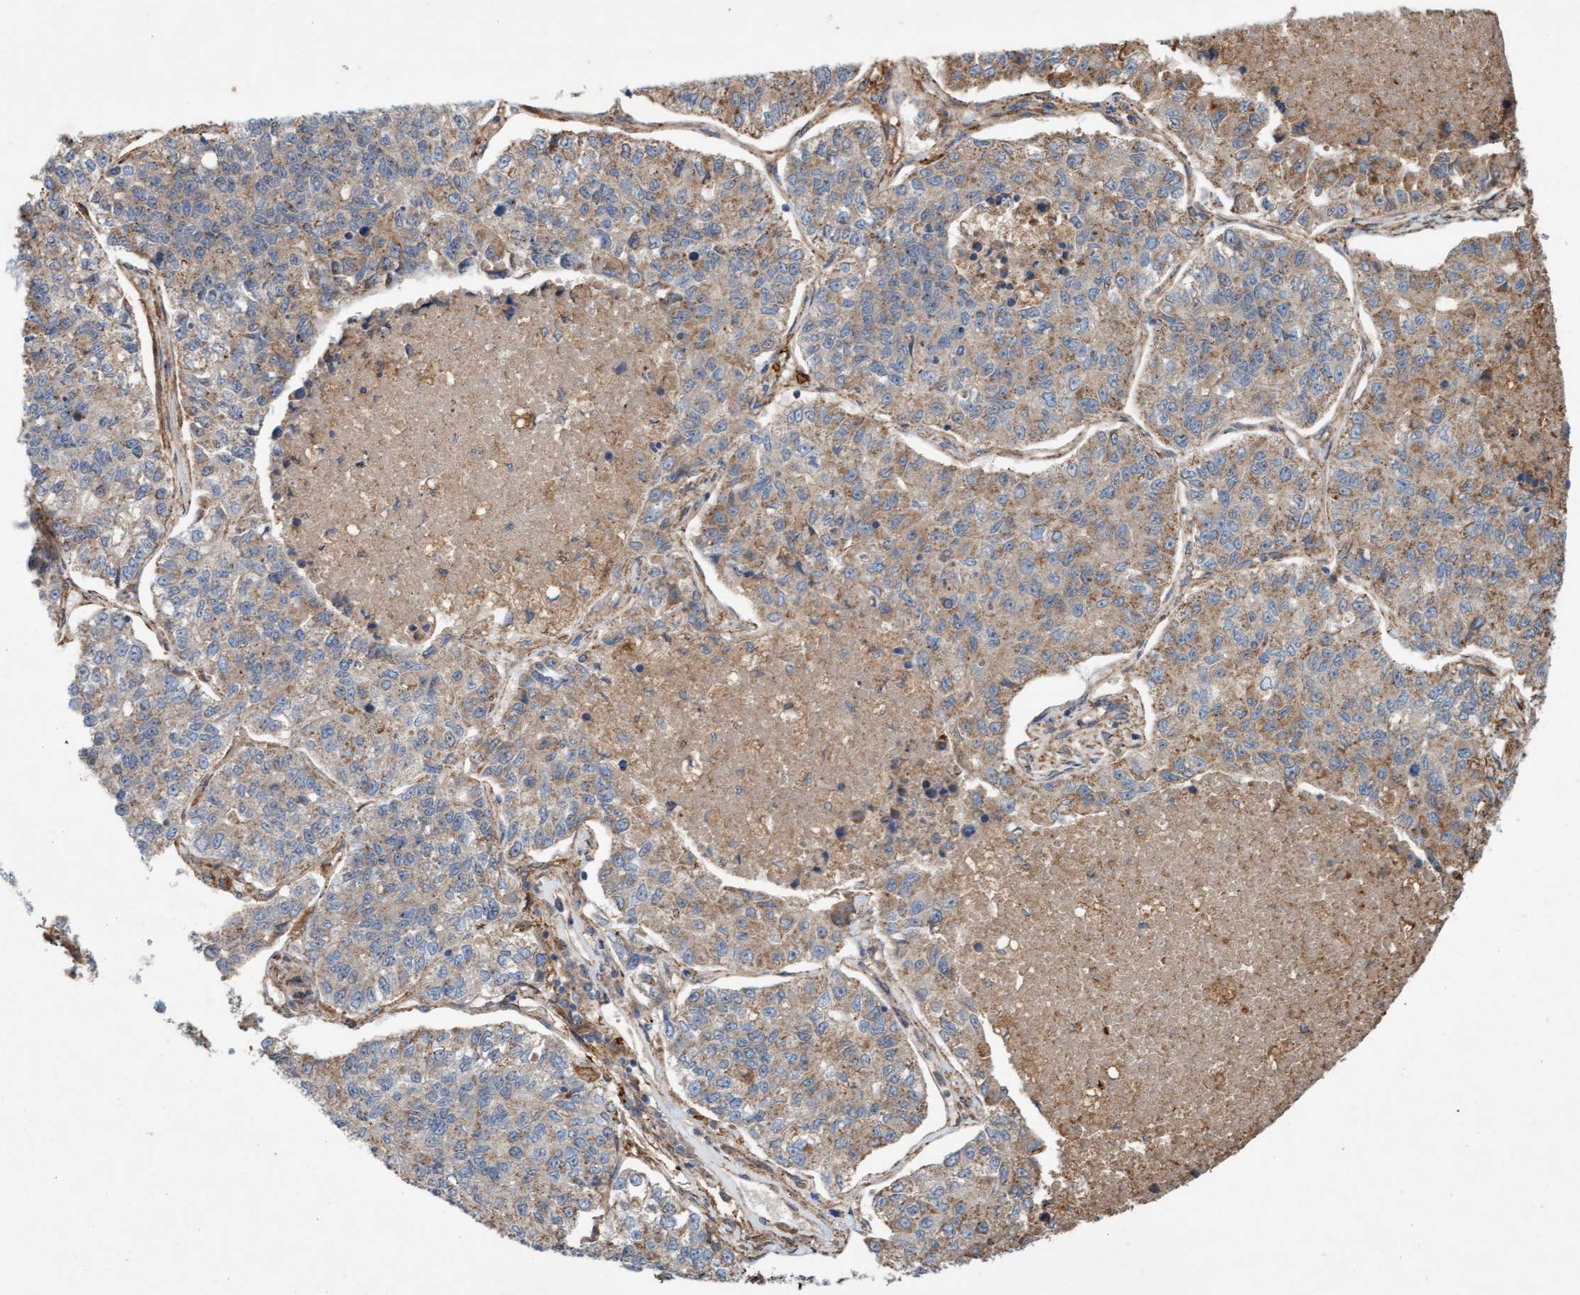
{"staining": {"intensity": "weak", "quantity": ">75%", "location": "cytoplasmic/membranous"}, "tissue": "lung cancer", "cell_type": "Tumor cells", "image_type": "cancer", "snomed": [{"axis": "morphology", "description": "Adenocarcinoma, NOS"}, {"axis": "topography", "description": "Lung"}], "caption": "High-power microscopy captured an immunohistochemistry photomicrograph of lung cancer, revealing weak cytoplasmic/membranous expression in approximately >75% of tumor cells.", "gene": "ERAL1", "patient": {"sex": "male", "age": 49}}